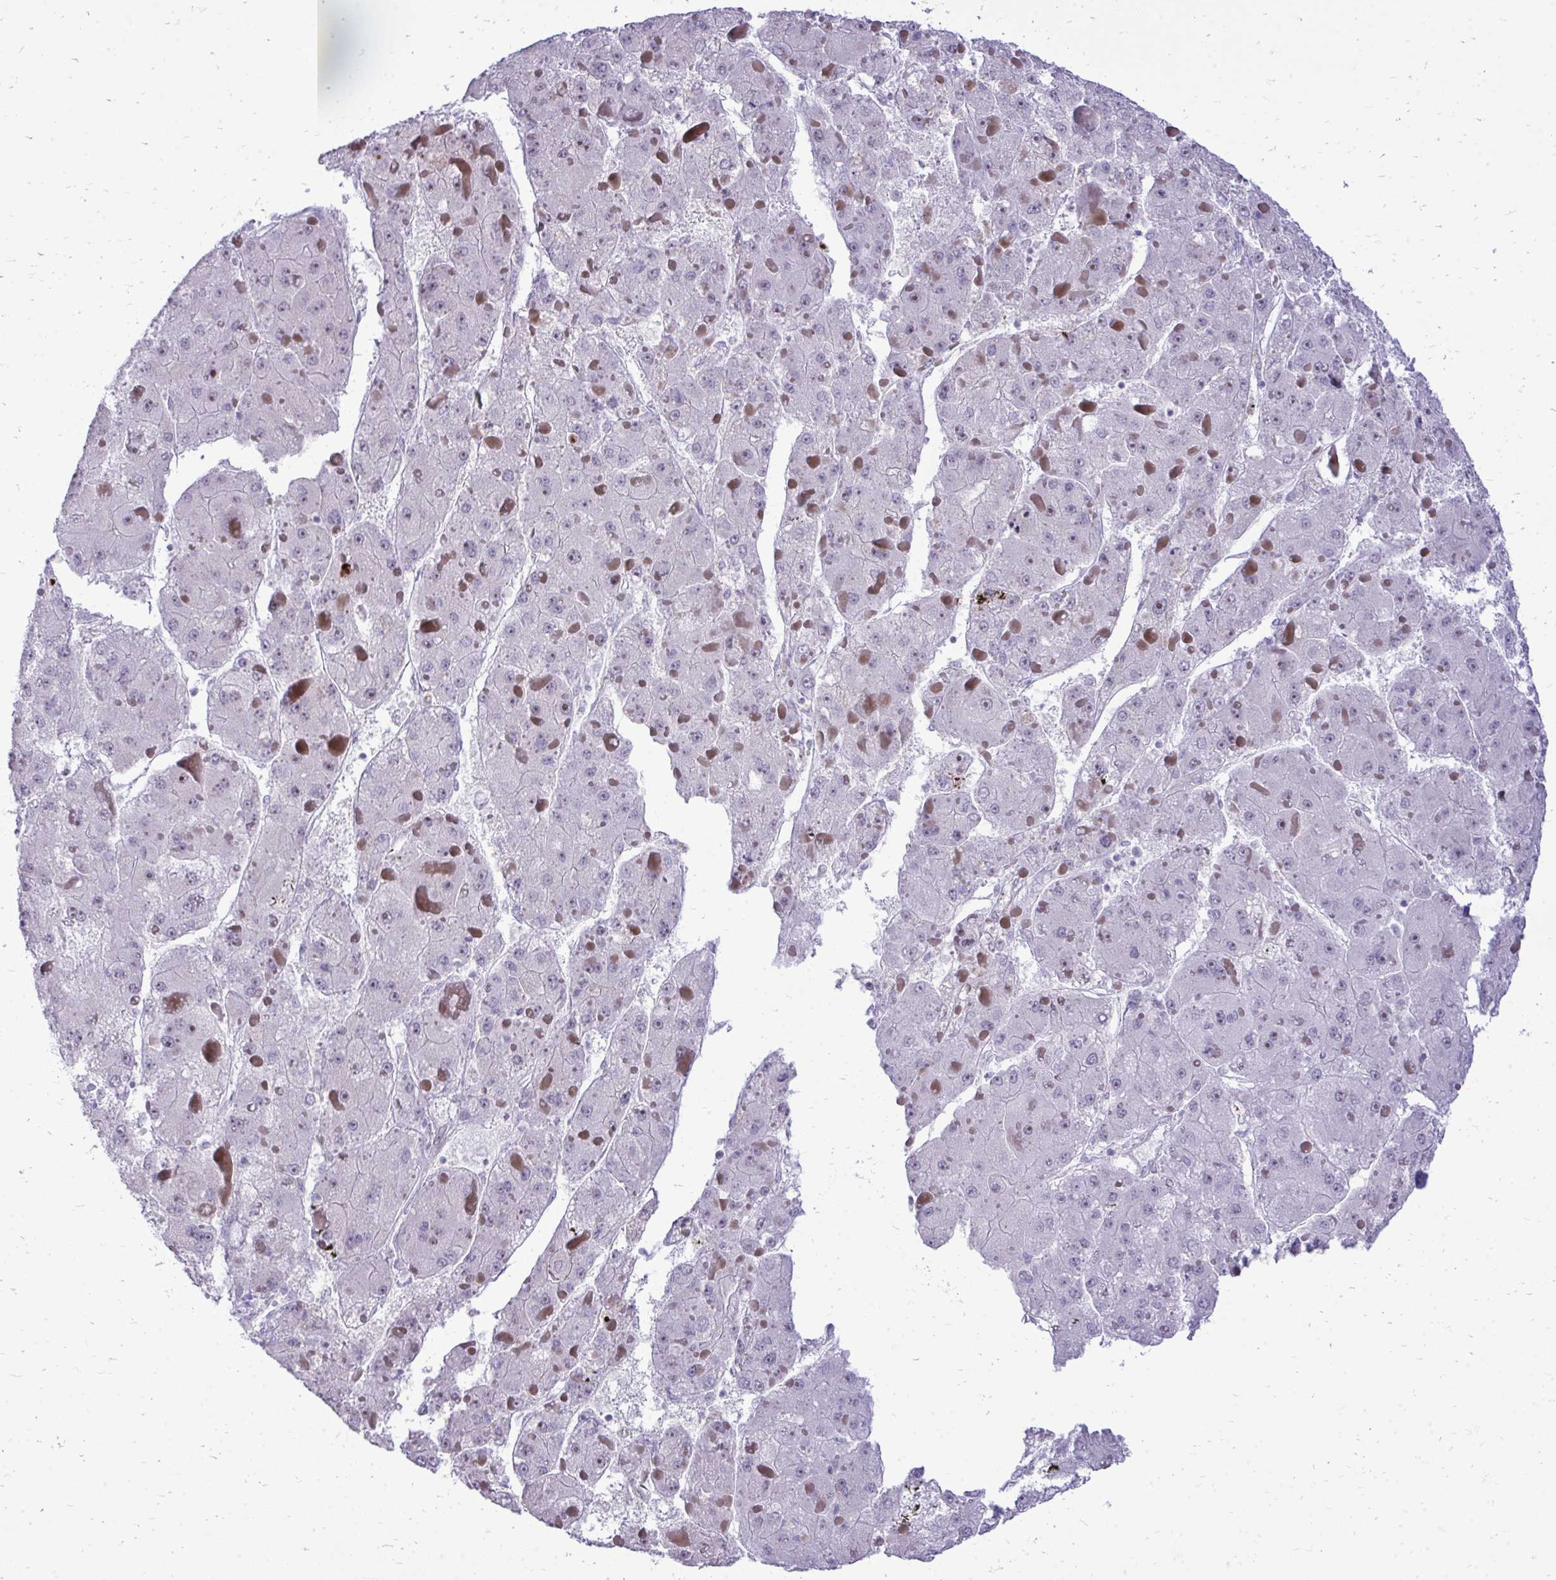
{"staining": {"intensity": "negative", "quantity": "none", "location": "none"}, "tissue": "liver cancer", "cell_type": "Tumor cells", "image_type": "cancer", "snomed": [{"axis": "morphology", "description": "Carcinoma, Hepatocellular, NOS"}, {"axis": "topography", "description": "Liver"}], "caption": "This is a image of IHC staining of liver cancer, which shows no expression in tumor cells.", "gene": "DLX4", "patient": {"sex": "female", "age": 73}}